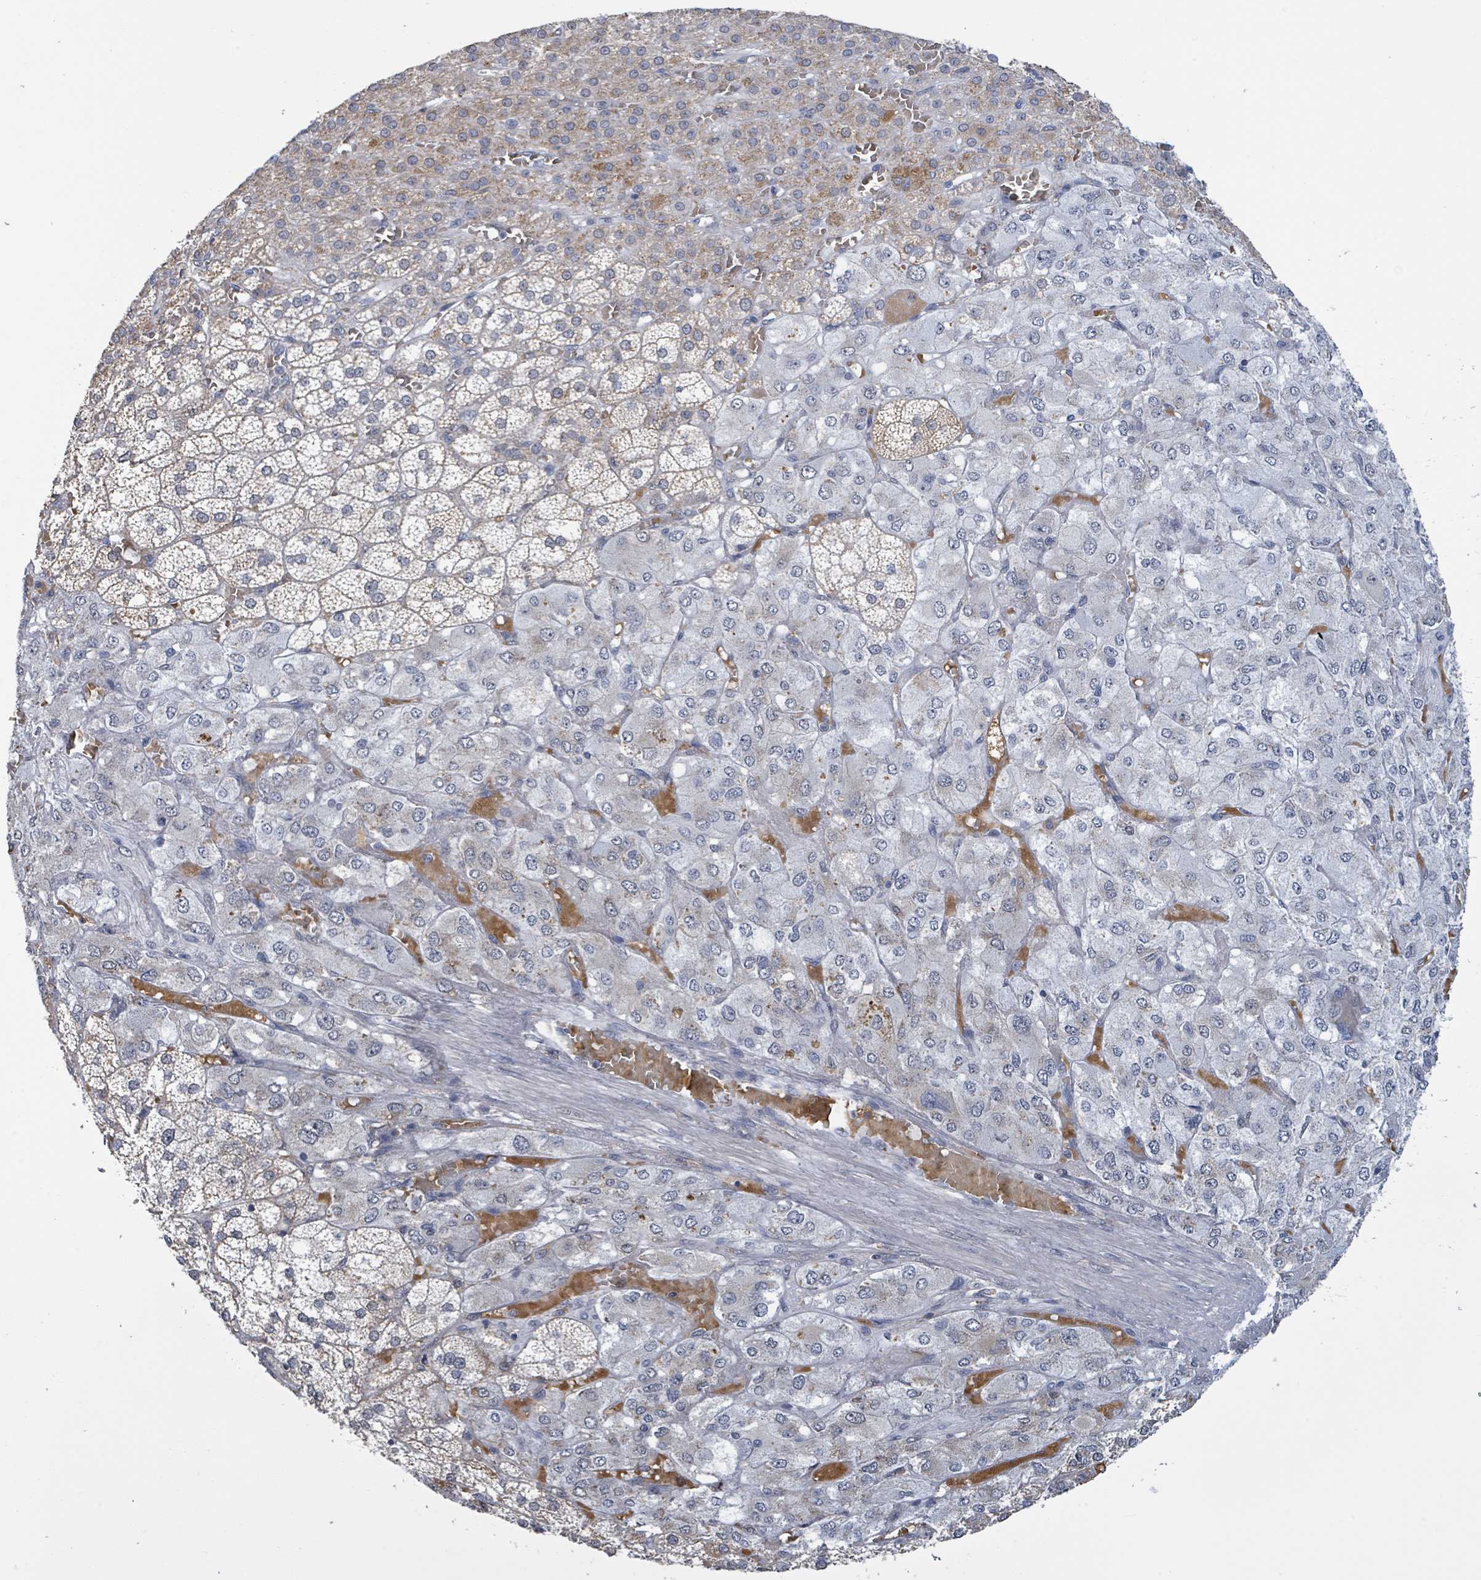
{"staining": {"intensity": "moderate", "quantity": "<25%", "location": "cytoplasmic/membranous"}, "tissue": "adrenal gland", "cell_type": "Glandular cells", "image_type": "normal", "snomed": [{"axis": "morphology", "description": "Normal tissue, NOS"}, {"axis": "topography", "description": "Adrenal gland"}], "caption": "Brown immunohistochemical staining in unremarkable human adrenal gland demonstrates moderate cytoplasmic/membranous positivity in approximately <25% of glandular cells. (IHC, brightfield microscopy, high magnification).", "gene": "SEBOX", "patient": {"sex": "female", "age": 60}}